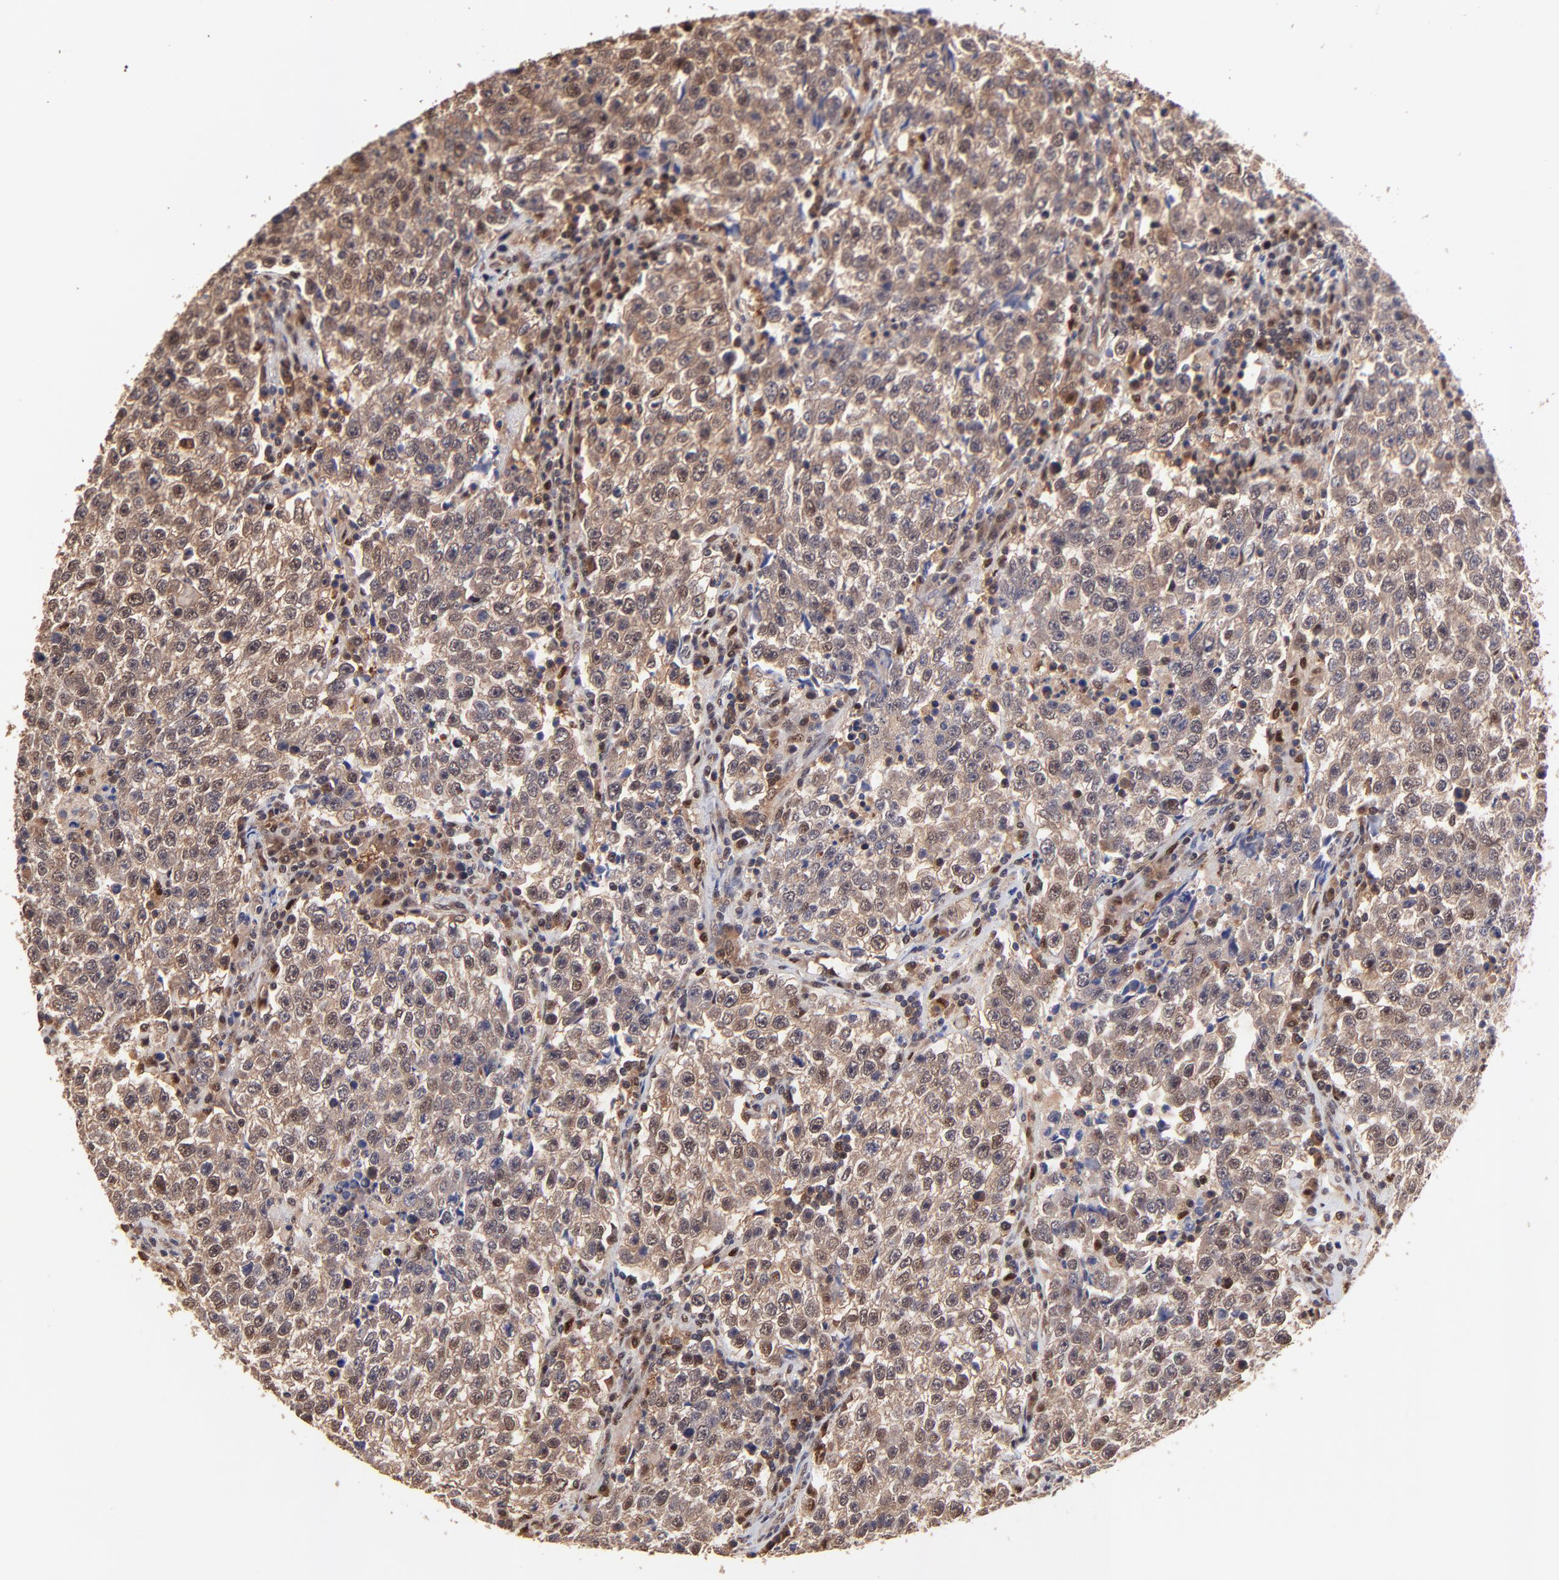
{"staining": {"intensity": "strong", "quantity": "25%-75%", "location": "cytoplasmic/membranous"}, "tissue": "testis cancer", "cell_type": "Tumor cells", "image_type": "cancer", "snomed": [{"axis": "morphology", "description": "Seminoma, NOS"}, {"axis": "topography", "description": "Testis"}], "caption": "Protein expression analysis of human testis cancer (seminoma) reveals strong cytoplasmic/membranous expression in about 25%-75% of tumor cells.", "gene": "PSMA6", "patient": {"sex": "male", "age": 36}}